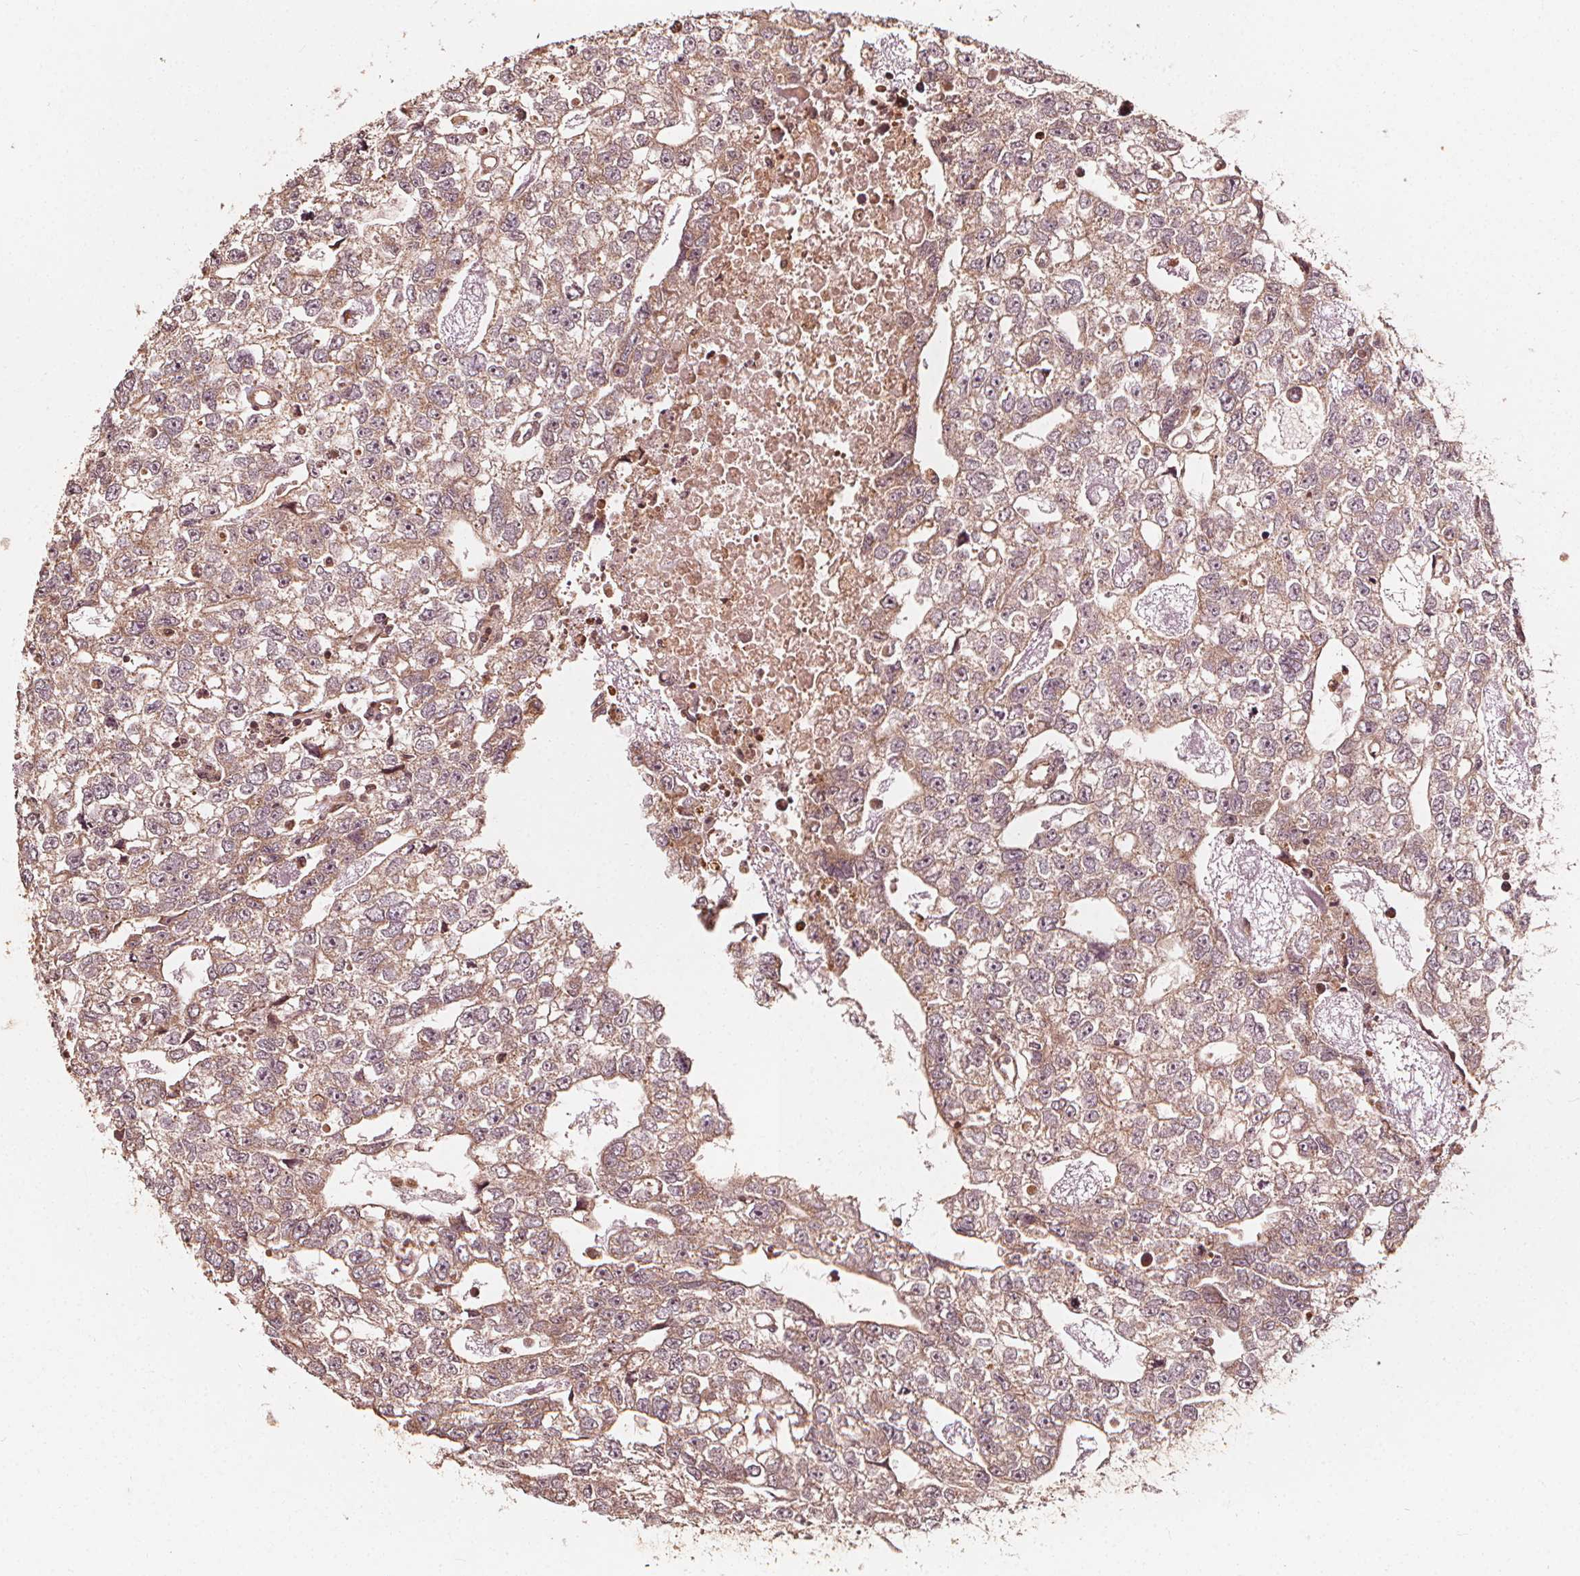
{"staining": {"intensity": "weak", "quantity": ">75%", "location": "cytoplasmic/membranous"}, "tissue": "testis cancer", "cell_type": "Tumor cells", "image_type": "cancer", "snomed": [{"axis": "morphology", "description": "Carcinoma, Embryonal, NOS"}, {"axis": "morphology", "description": "Teratoma, malignant, NOS"}, {"axis": "topography", "description": "Testis"}], "caption": "This histopathology image shows immunohistochemistry (IHC) staining of testis cancer, with low weak cytoplasmic/membranous staining in approximately >75% of tumor cells.", "gene": "NPC1", "patient": {"sex": "male", "age": 44}}